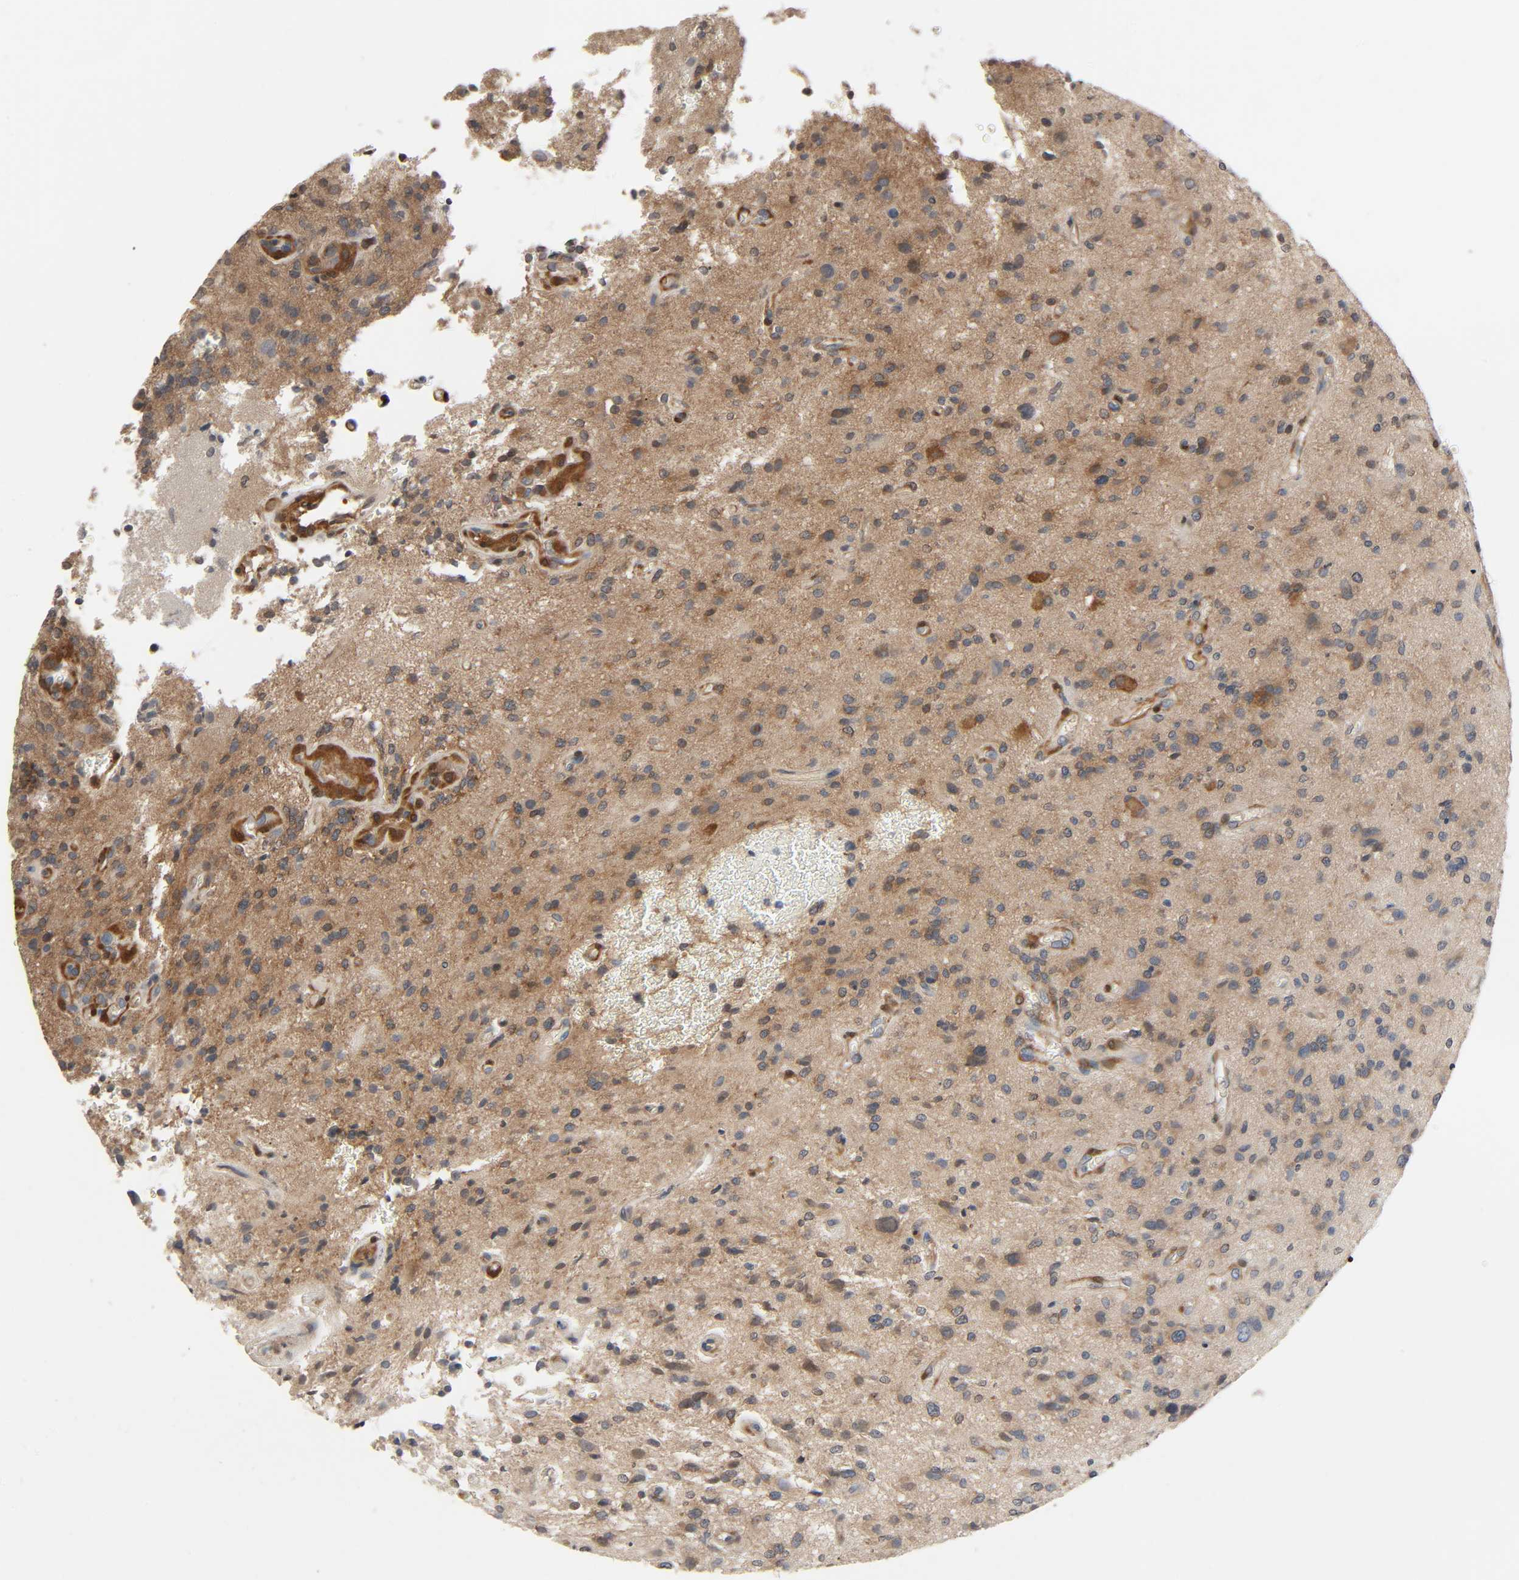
{"staining": {"intensity": "moderate", "quantity": "25%-75%", "location": "cytoplasmic/membranous"}, "tissue": "glioma", "cell_type": "Tumor cells", "image_type": "cancer", "snomed": [{"axis": "morphology", "description": "Normal tissue, NOS"}, {"axis": "morphology", "description": "Glioma, malignant, High grade"}, {"axis": "topography", "description": "Cerebral cortex"}], "caption": "About 25%-75% of tumor cells in human glioma exhibit moderate cytoplasmic/membranous protein expression as visualized by brown immunohistochemical staining.", "gene": "PTK2", "patient": {"sex": "male", "age": 75}}